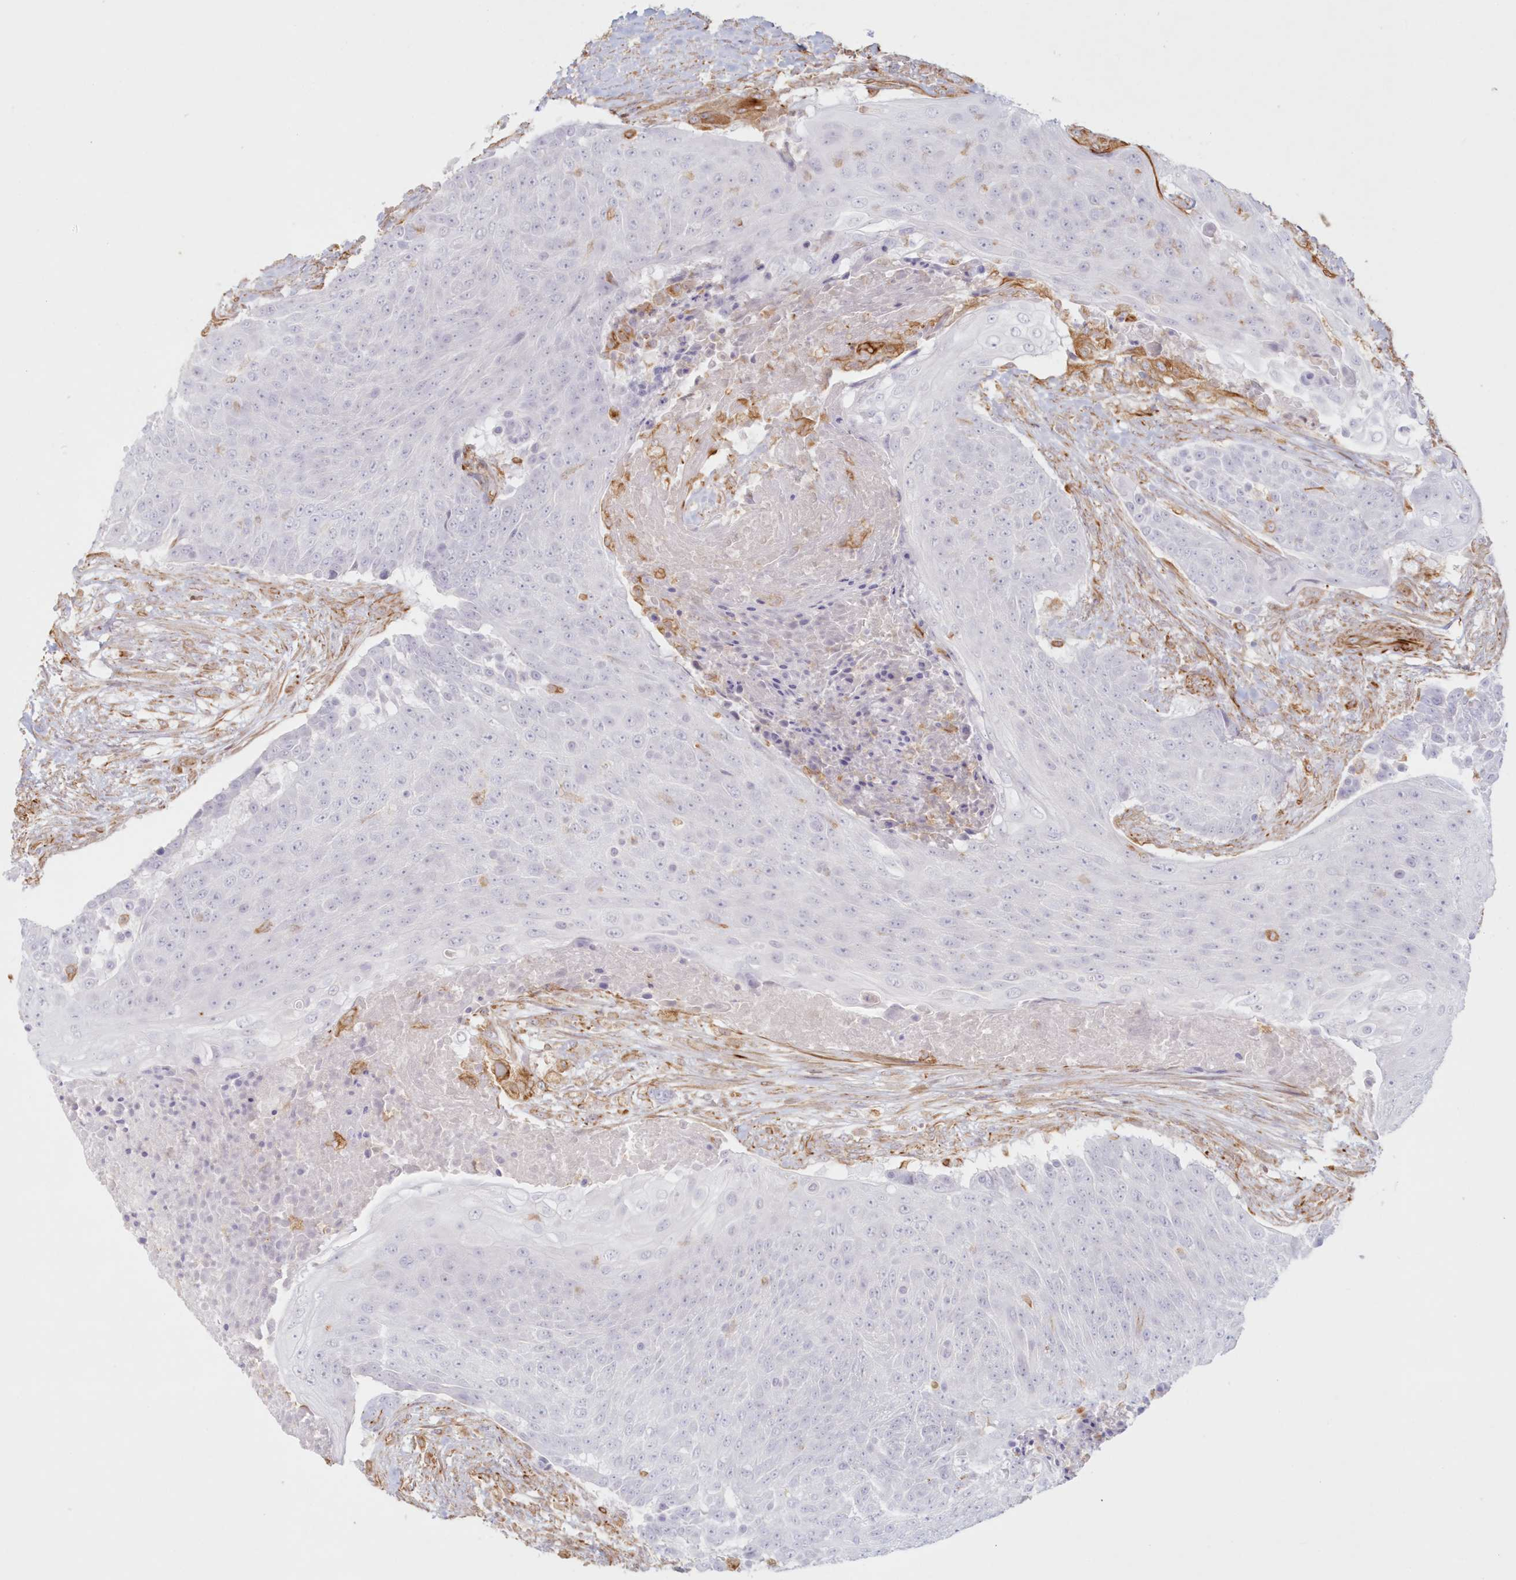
{"staining": {"intensity": "negative", "quantity": "none", "location": "none"}, "tissue": "urothelial cancer", "cell_type": "Tumor cells", "image_type": "cancer", "snomed": [{"axis": "morphology", "description": "Urothelial carcinoma, High grade"}, {"axis": "topography", "description": "Urinary bladder"}], "caption": "High power microscopy image of an IHC histopathology image of urothelial cancer, revealing no significant expression in tumor cells. (DAB (3,3'-diaminobenzidine) immunohistochemistry (IHC) visualized using brightfield microscopy, high magnification).", "gene": "DMRTB1", "patient": {"sex": "female", "age": 63}}